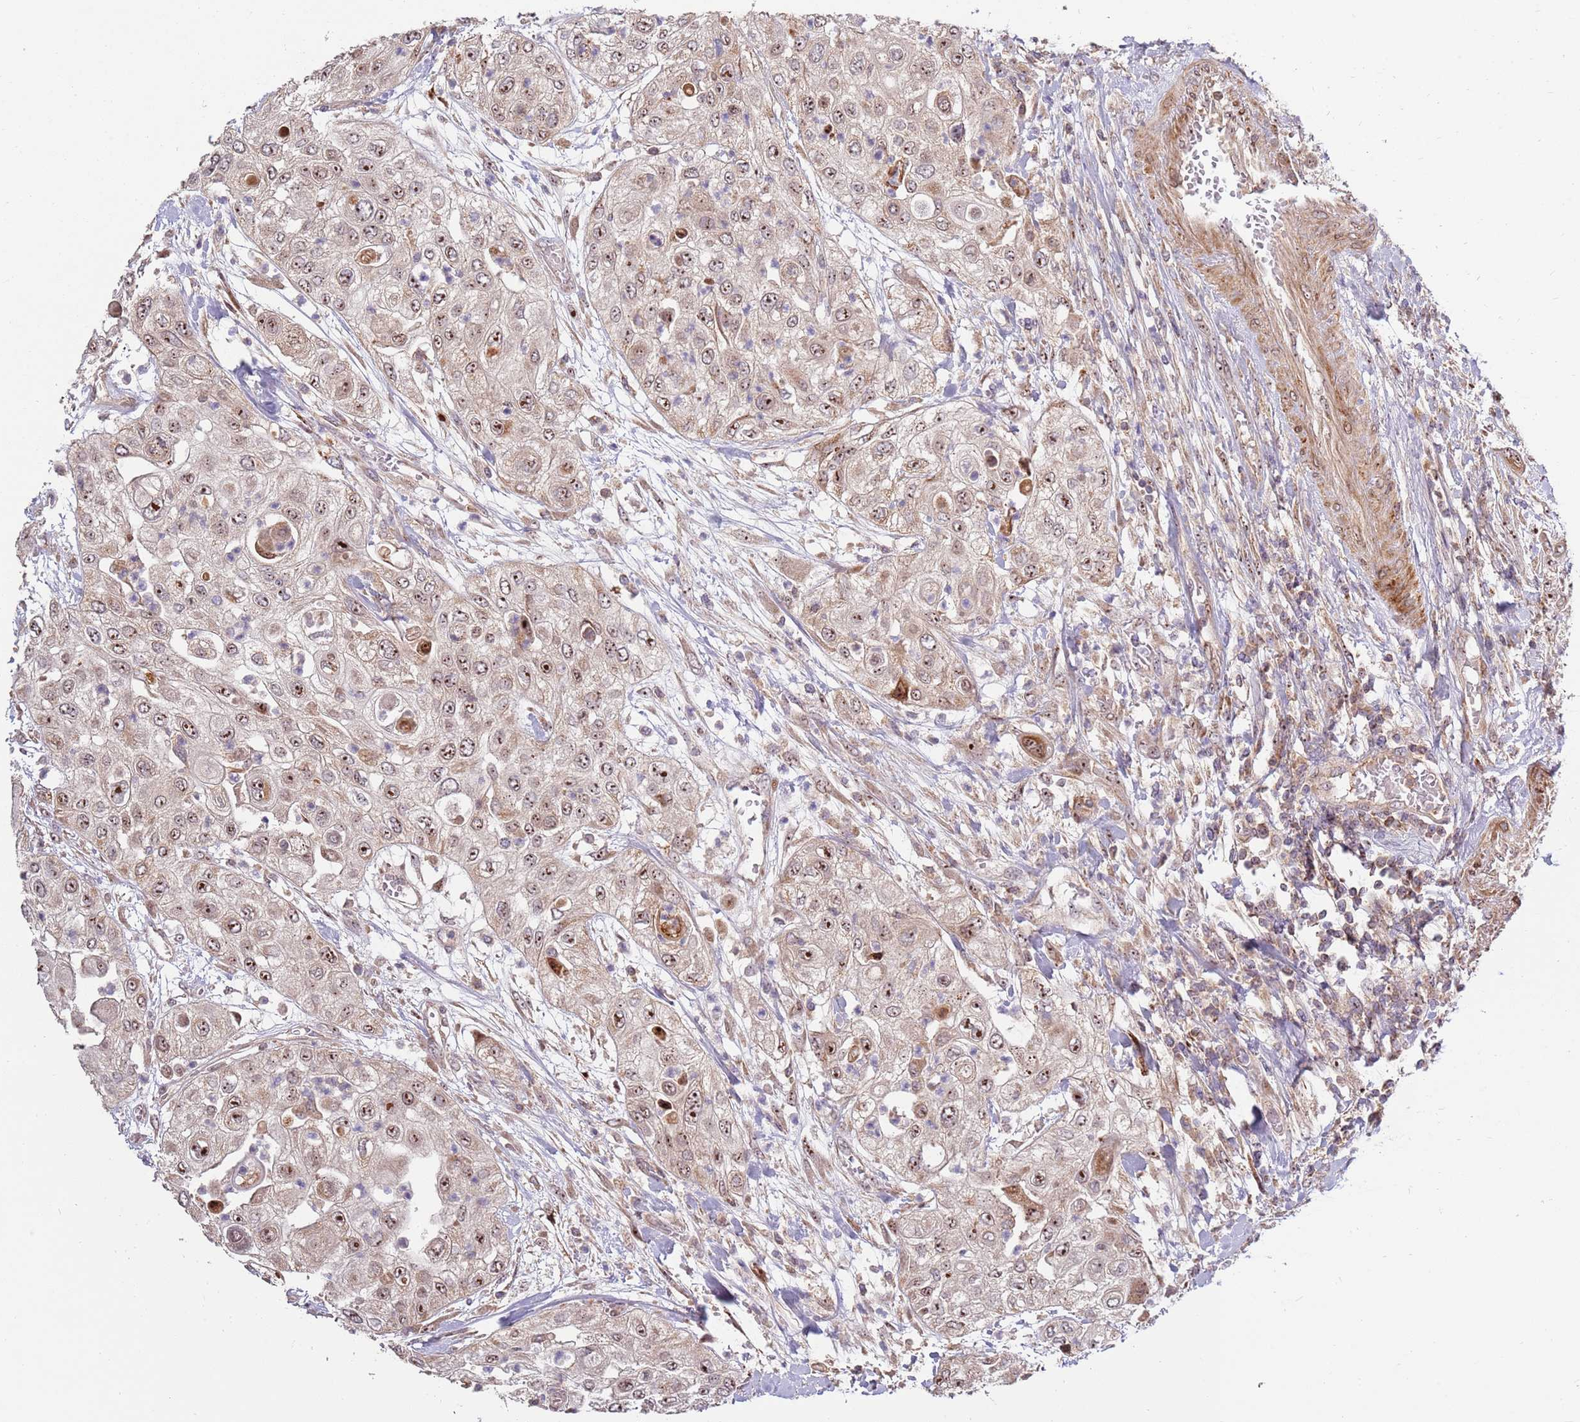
{"staining": {"intensity": "moderate", "quantity": "25%-75%", "location": "cytoplasmic/membranous,nuclear"}, "tissue": "urothelial cancer", "cell_type": "Tumor cells", "image_type": "cancer", "snomed": [{"axis": "morphology", "description": "Urothelial carcinoma, High grade"}, {"axis": "topography", "description": "Urinary bladder"}], "caption": "Protein staining of urothelial carcinoma (high-grade) tissue exhibits moderate cytoplasmic/membranous and nuclear positivity in approximately 25%-75% of tumor cells.", "gene": "KIF25", "patient": {"sex": "female", "age": 79}}